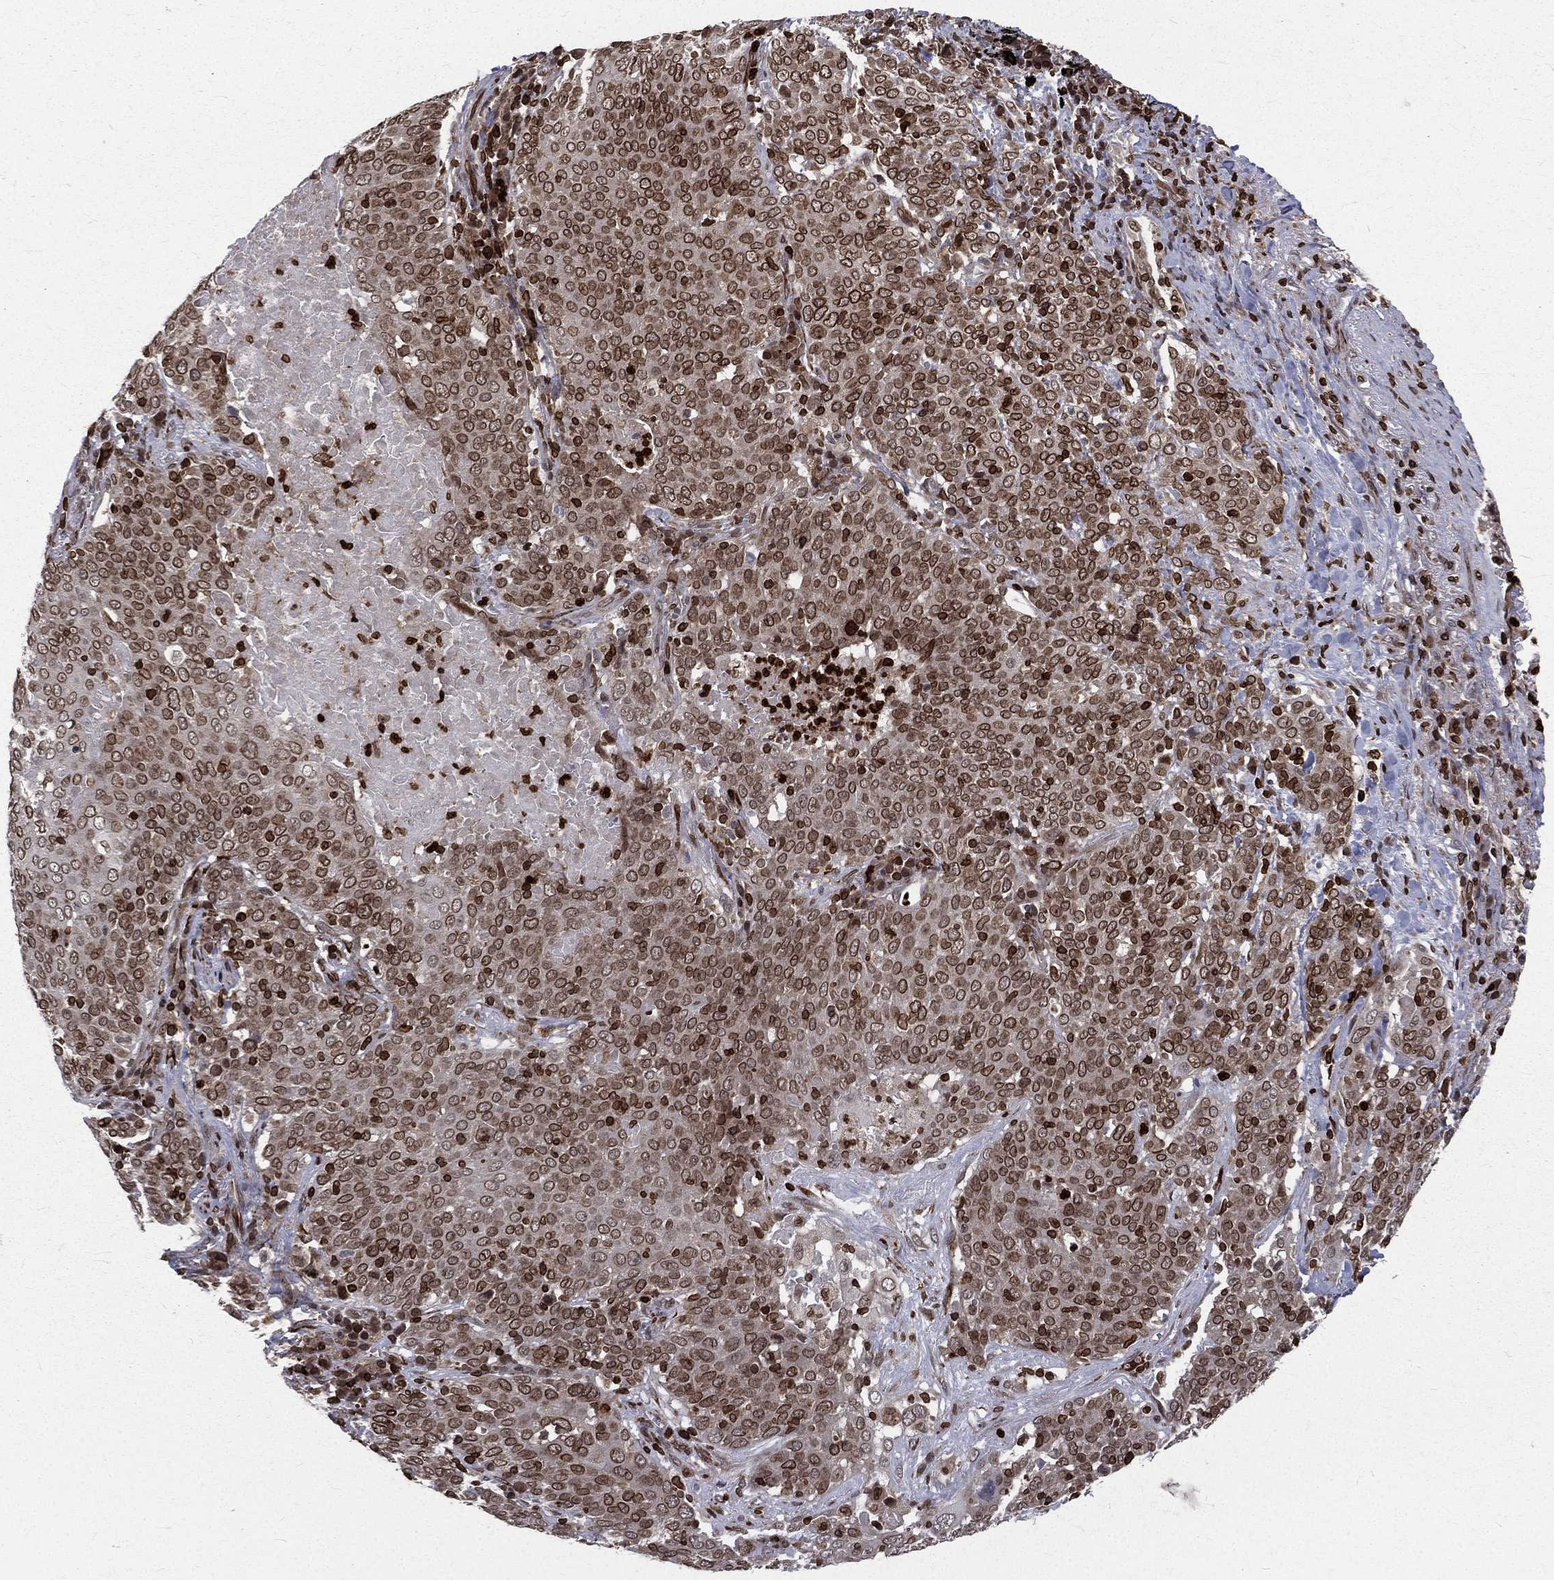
{"staining": {"intensity": "moderate", "quantity": ">75%", "location": "cytoplasmic/membranous,nuclear"}, "tissue": "lung cancer", "cell_type": "Tumor cells", "image_type": "cancer", "snomed": [{"axis": "morphology", "description": "Squamous cell carcinoma, NOS"}, {"axis": "topography", "description": "Lung"}], "caption": "DAB immunohistochemical staining of human lung squamous cell carcinoma demonstrates moderate cytoplasmic/membranous and nuclear protein staining in approximately >75% of tumor cells.", "gene": "LBR", "patient": {"sex": "male", "age": 82}}